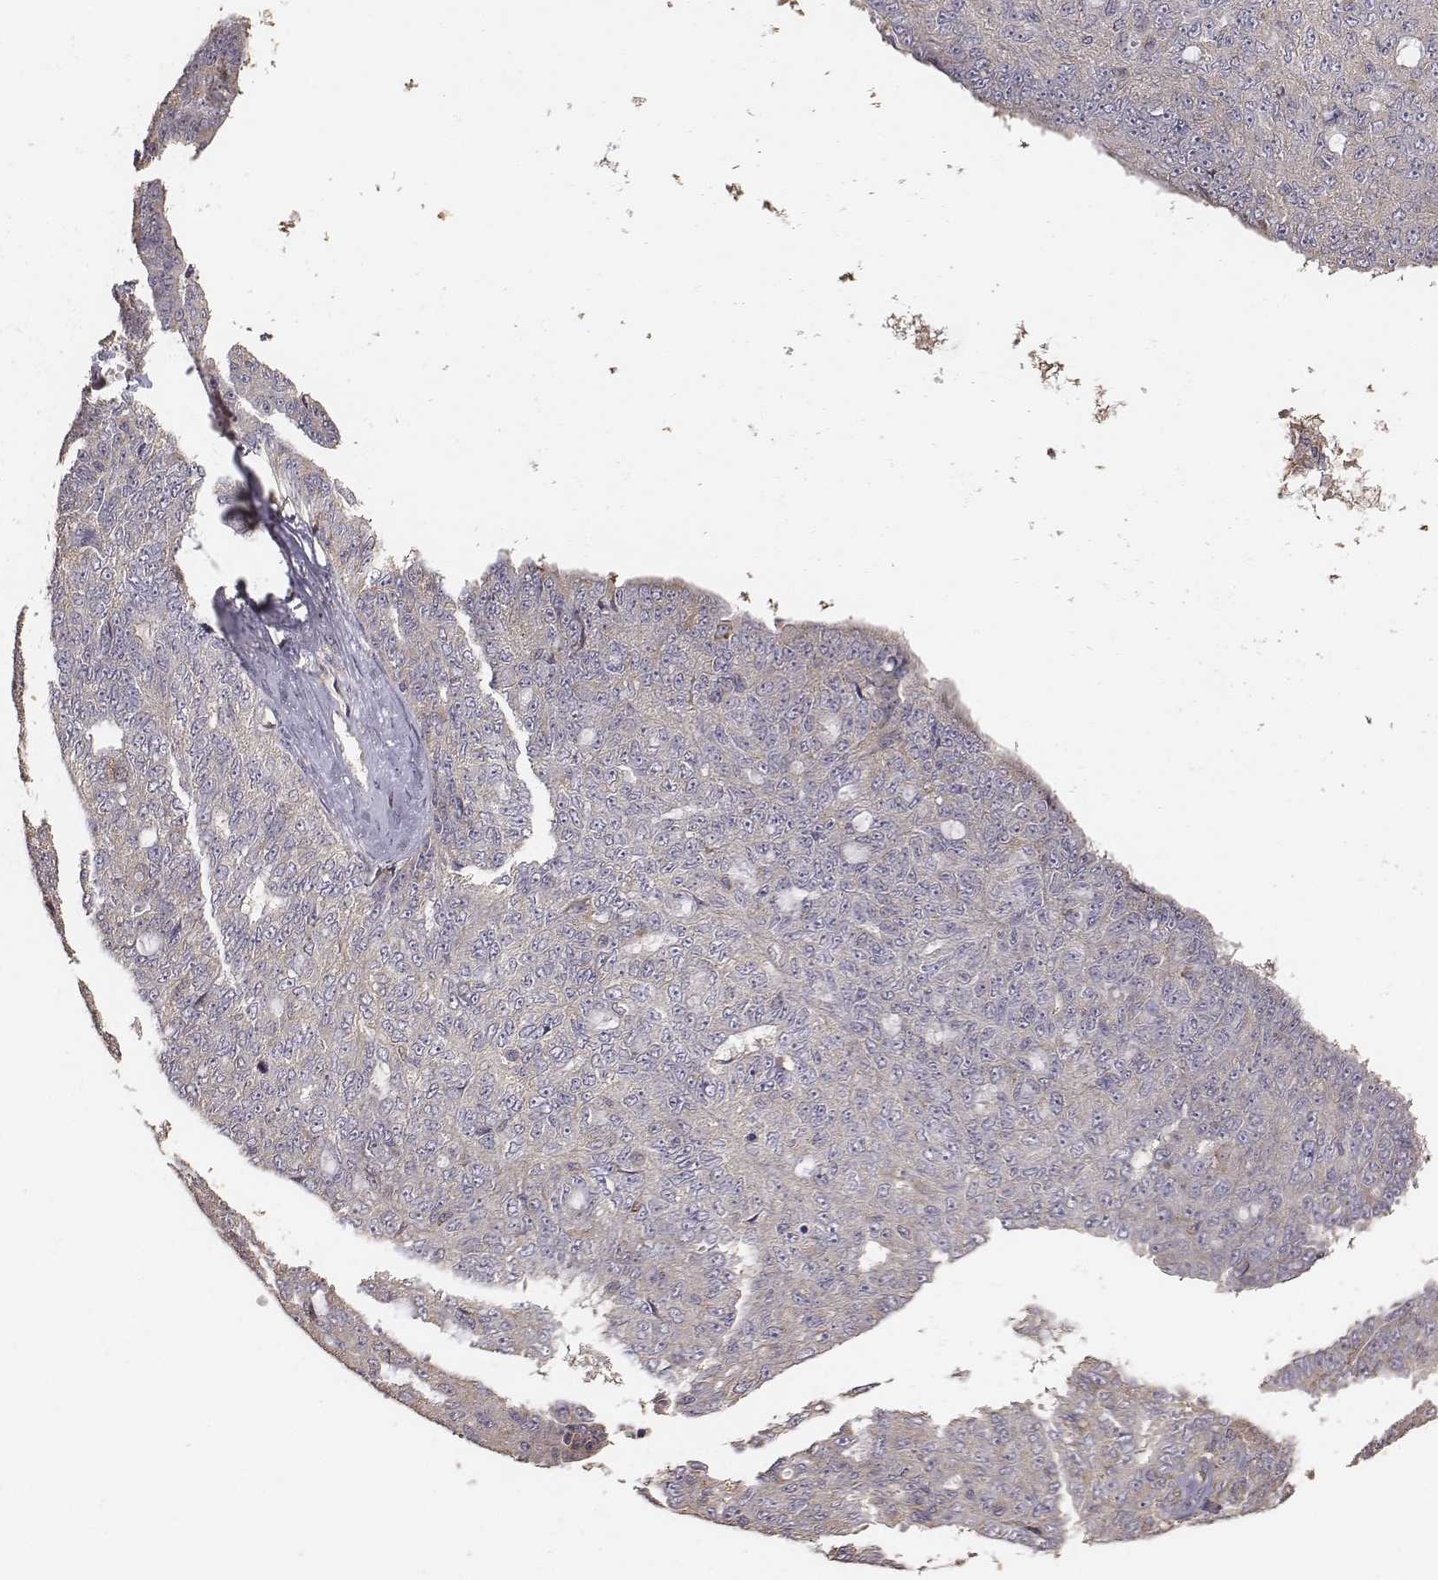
{"staining": {"intensity": "weak", "quantity": ">75%", "location": "cytoplasmic/membranous"}, "tissue": "ovarian cancer", "cell_type": "Tumor cells", "image_type": "cancer", "snomed": [{"axis": "morphology", "description": "Cystadenocarcinoma, serous, NOS"}, {"axis": "topography", "description": "Ovary"}], "caption": "Tumor cells reveal low levels of weak cytoplasmic/membranous positivity in about >75% of cells in human ovarian cancer. (IHC, brightfield microscopy, high magnification).", "gene": "AP1B1", "patient": {"sex": "female", "age": 71}}